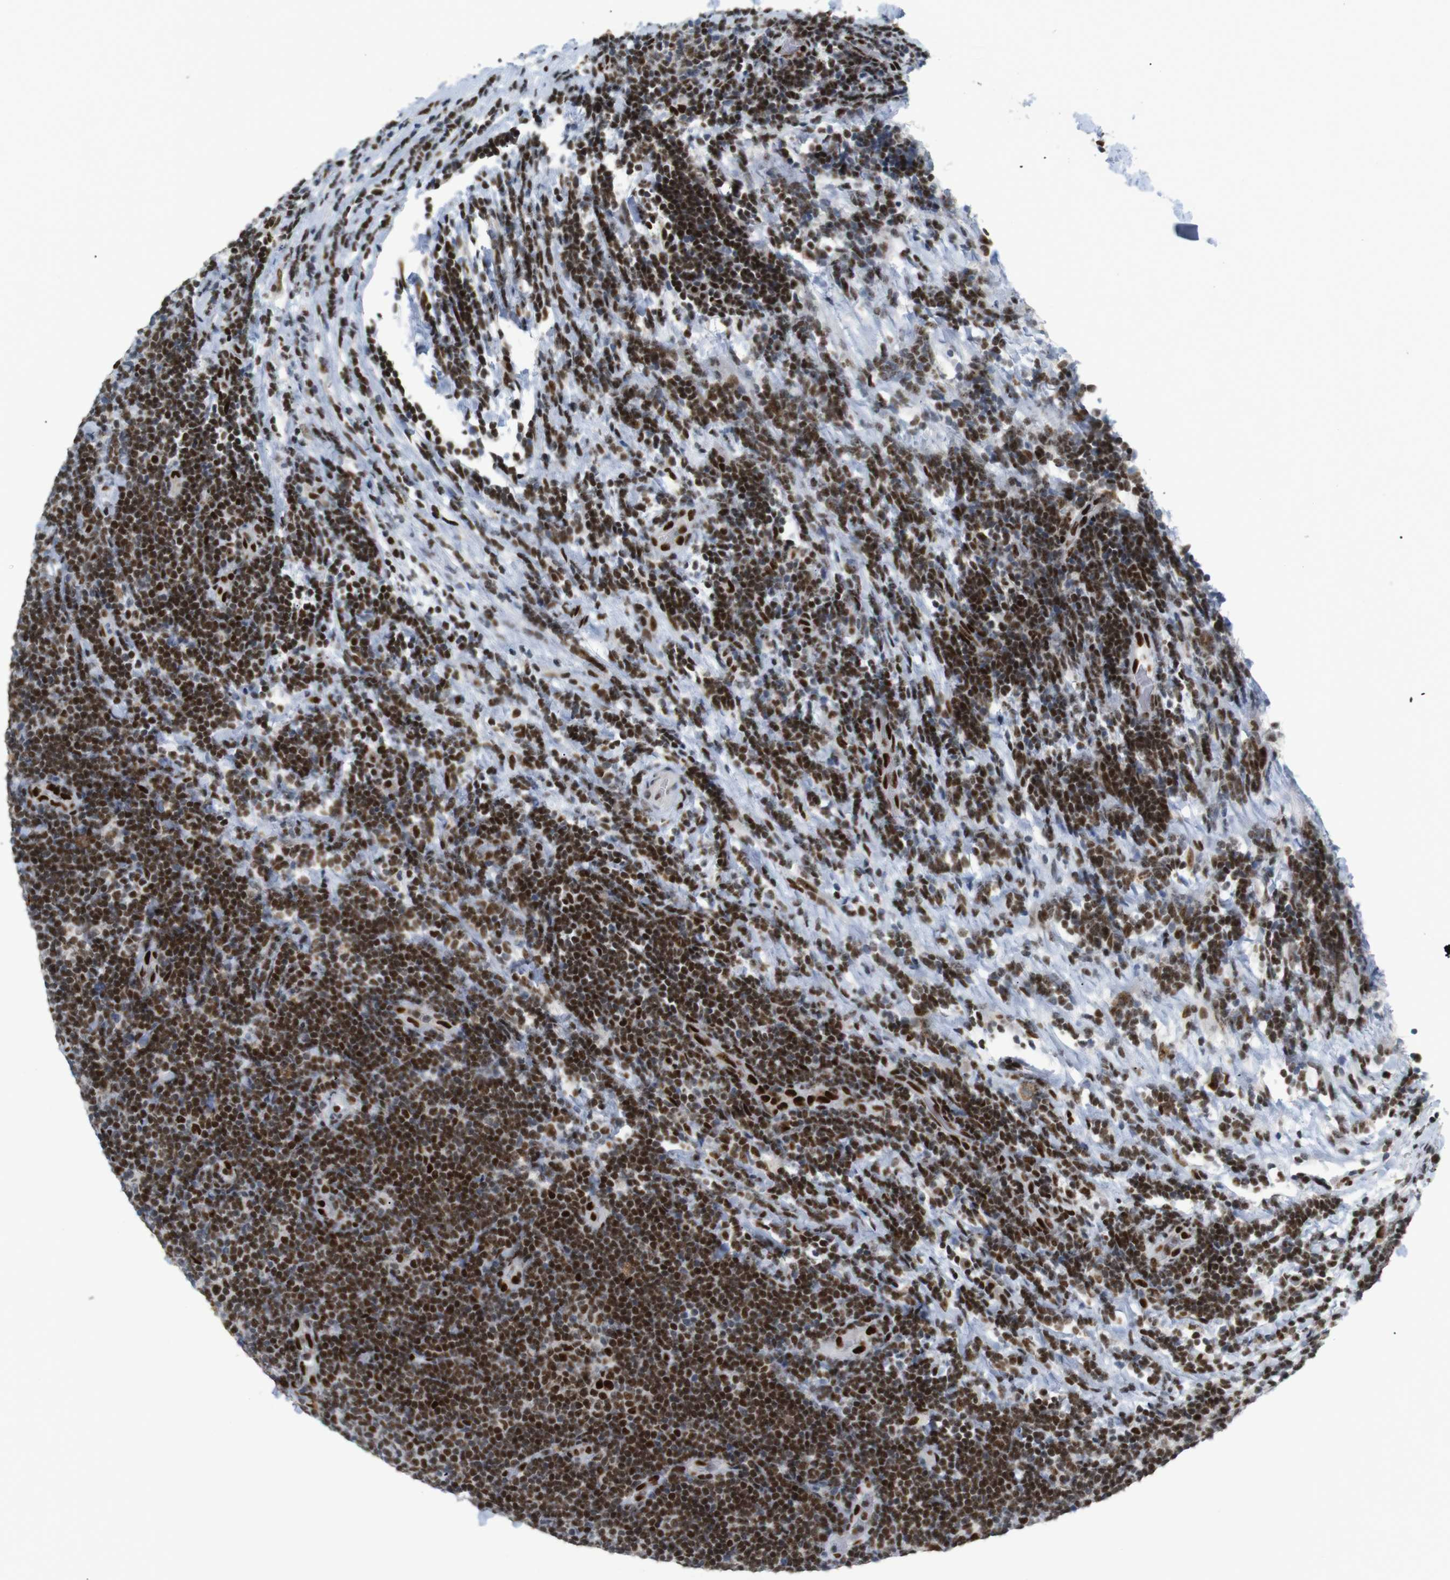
{"staining": {"intensity": "strong", "quantity": ">75%", "location": "nuclear"}, "tissue": "lymphoma", "cell_type": "Tumor cells", "image_type": "cancer", "snomed": [{"axis": "morphology", "description": "Malignant lymphoma, non-Hodgkin's type, Low grade"}, {"axis": "topography", "description": "Lymph node"}], "caption": "IHC of human lymphoma reveals high levels of strong nuclear staining in approximately >75% of tumor cells. (Stains: DAB (3,3'-diaminobenzidine) in brown, nuclei in blue, Microscopy: brightfield microscopy at high magnification).", "gene": "RIOX2", "patient": {"sex": "male", "age": 83}}